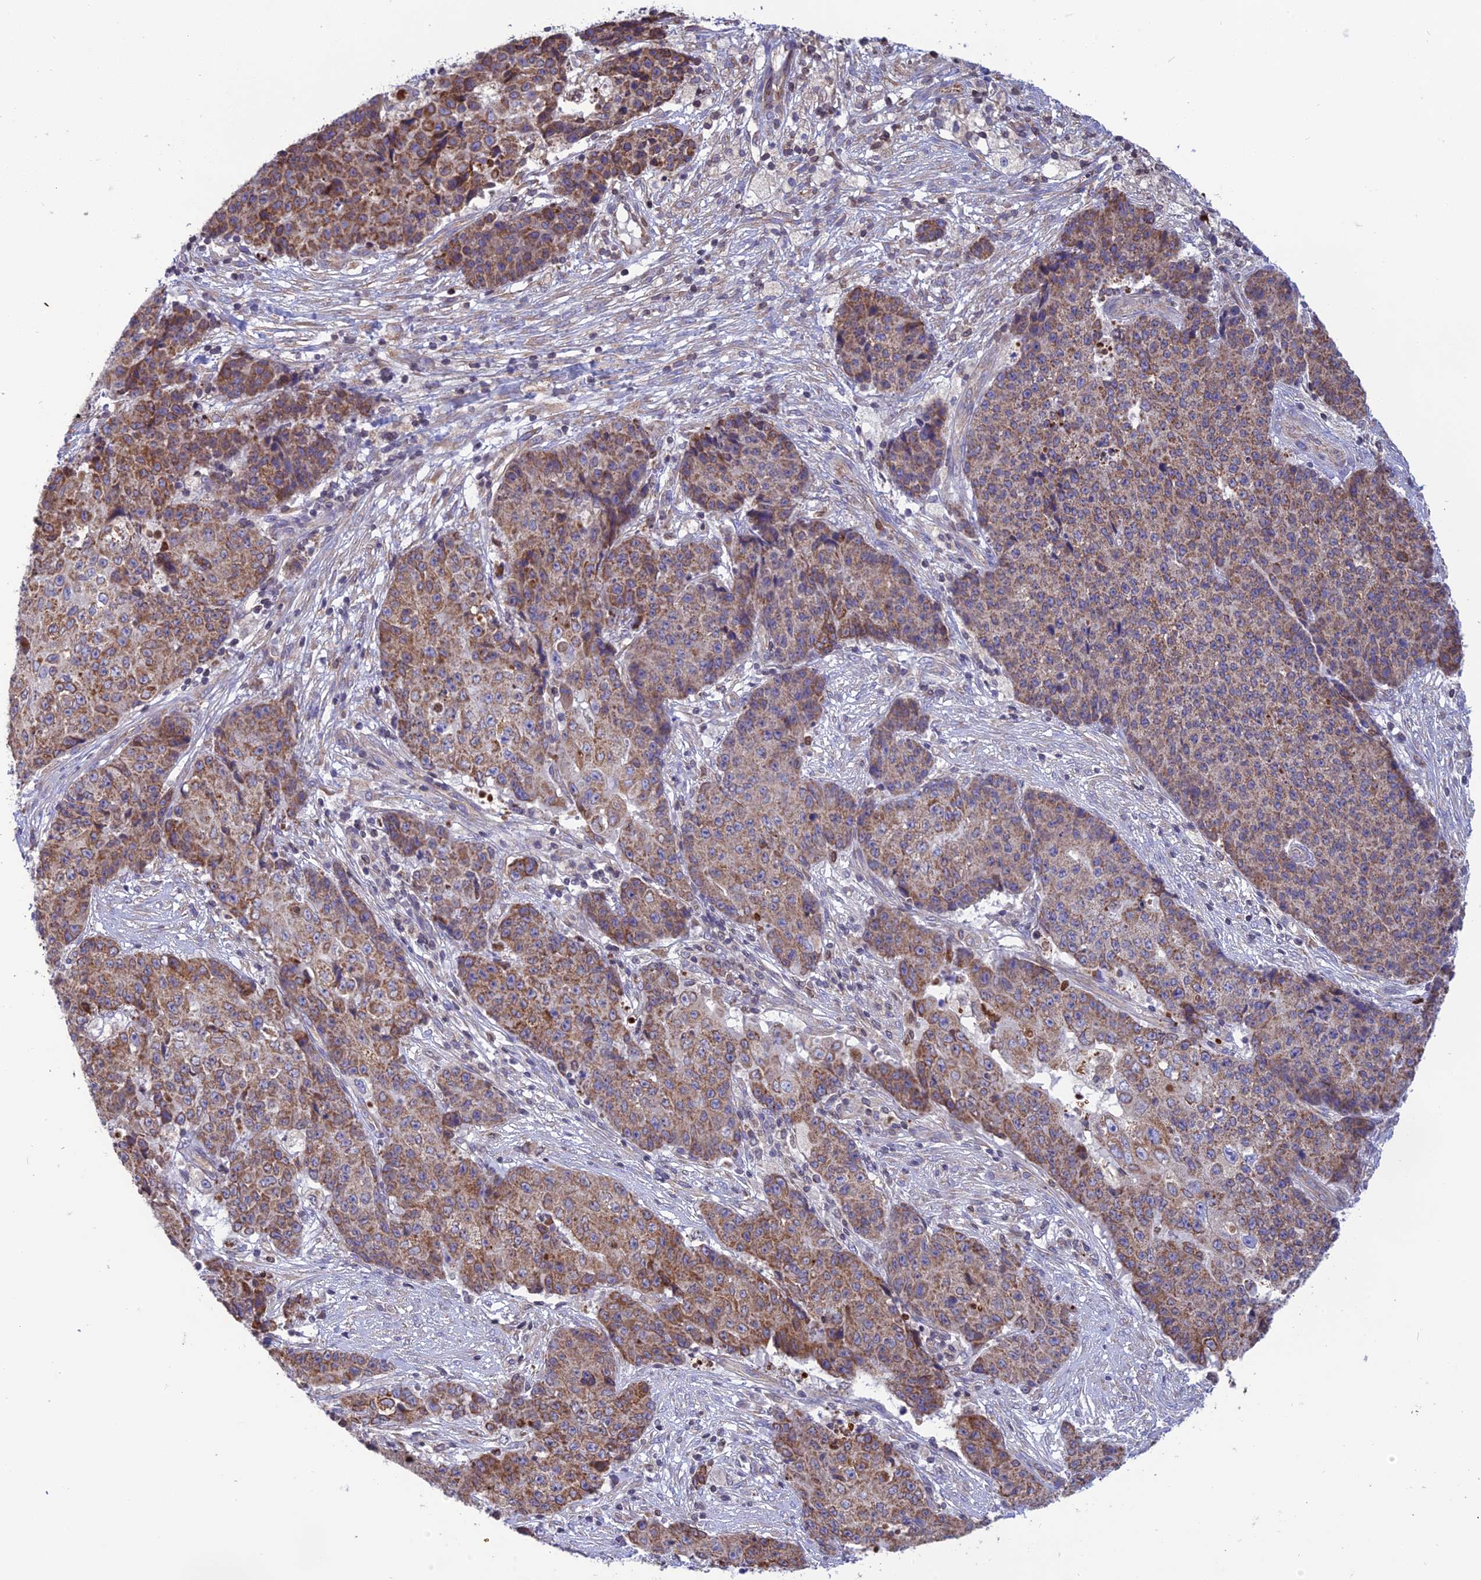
{"staining": {"intensity": "moderate", "quantity": ">75%", "location": "cytoplasmic/membranous"}, "tissue": "ovarian cancer", "cell_type": "Tumor cells", "image_type": "cancer", "snomed": [{"axis": "morphology", "description": "Carcinoma, endometroid"}, {"axis": "topography", "description": "Ovary"}], "caption": "Brown immunohistochemical staining in ovarian cancer demonstrates moderate cytoplasmic/membranous staining in approximately >75% of tumor cells.", "gene": "PKHD1L1", "patient": {"sex": "female", "age": 42}}